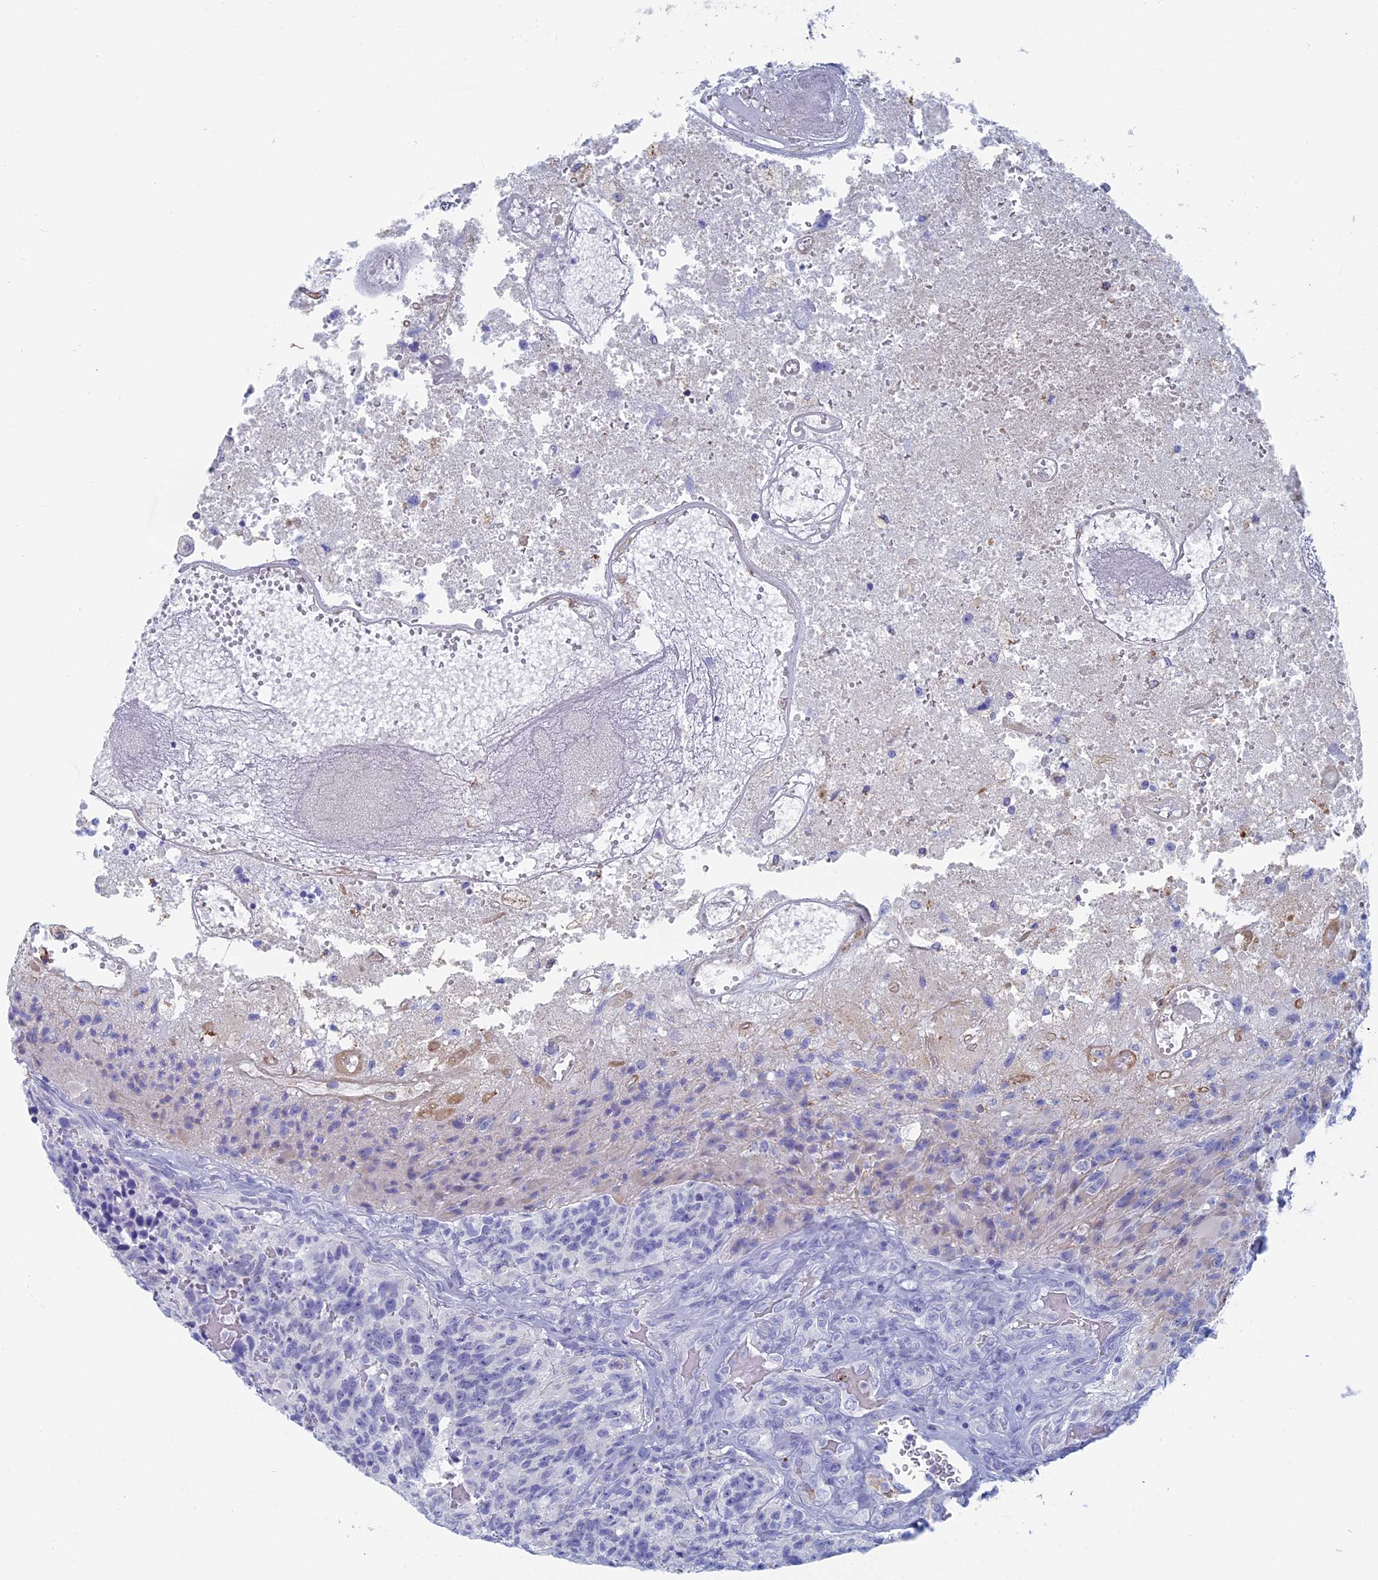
{"staining": {"intensity": "negative", "quantity": "none", "location": "none"}, "tissue": "glioma", "cell_type": "Tumor cells", "image_type": "cancer", "snomed": [{"axis": "morphology", "description": "Glioma, malignant, High grade"}, {"axis": "topography", "description": "Brain"}], "caption": "This is an immunohistochemistry (IHC) micrograph of human glioma. There is no staining in tumor cells.", "gene": "ALMS1", "patient": {"sex": "male", "age": 76}}